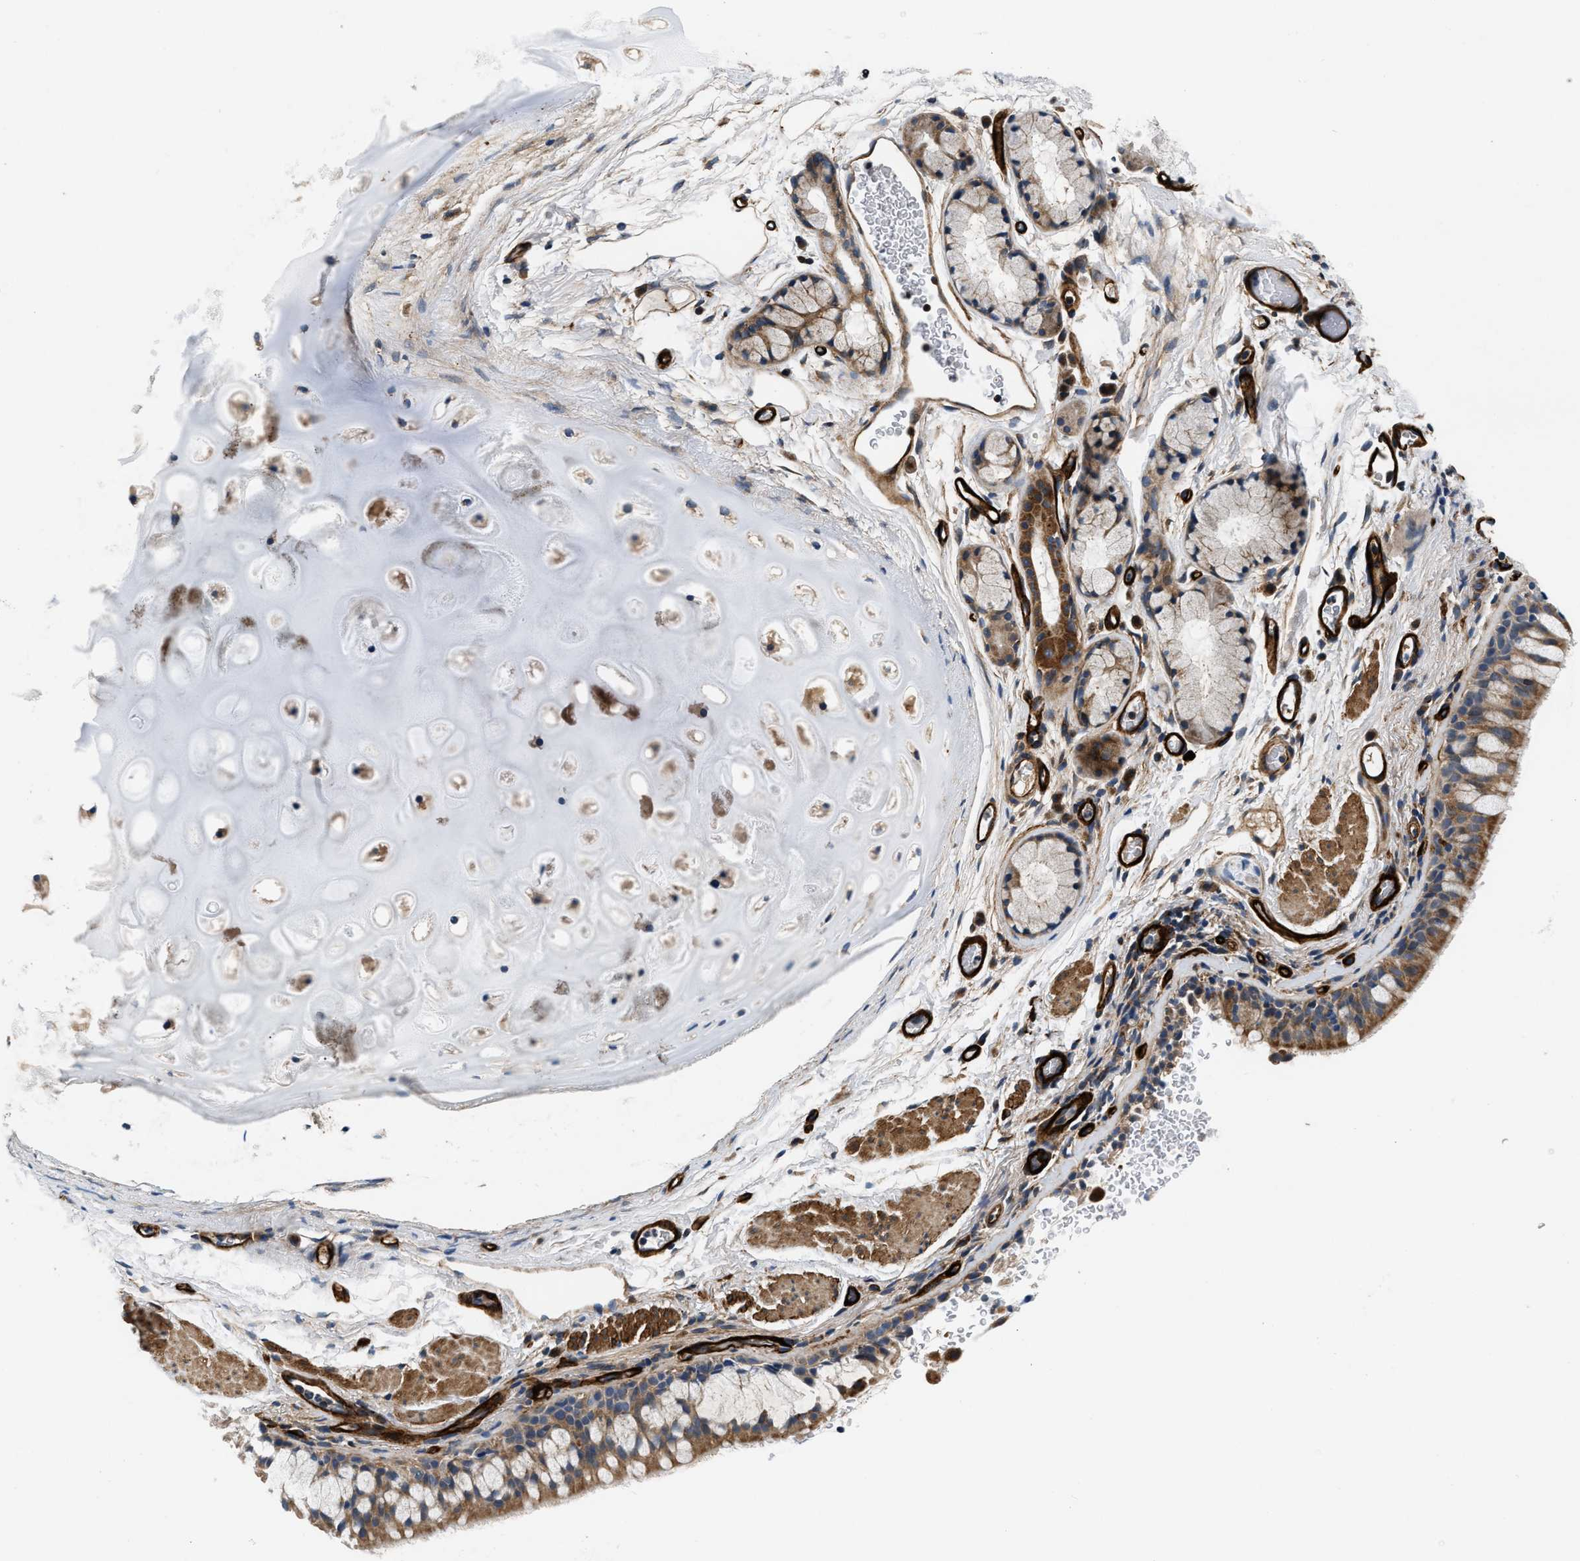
{"staining": {"intensity": "strong", "quantity": ">75%", "location": "cytoplasmic/membranous"}, "tissue": "bronchus", "cell_type": "Respiratory epithelial cells", "image_type": "normal", "snomed": [{"axis": "morphology", "description": "Normal tissue, NOS"}, {"axis": "topography", "description": "Cartilage tissue"}, {"axis": "topography", "description": "Bronchus"}], "caption": "IHC photomicrograph of benign human bronchus stained for a protein (brown), which shows high levels of strong cytoplasmic/membranous expression in approximately >75% of respiratory epithelial cells.", "gene": "NME6", "patient": {"sex": "female", "age": 53}}